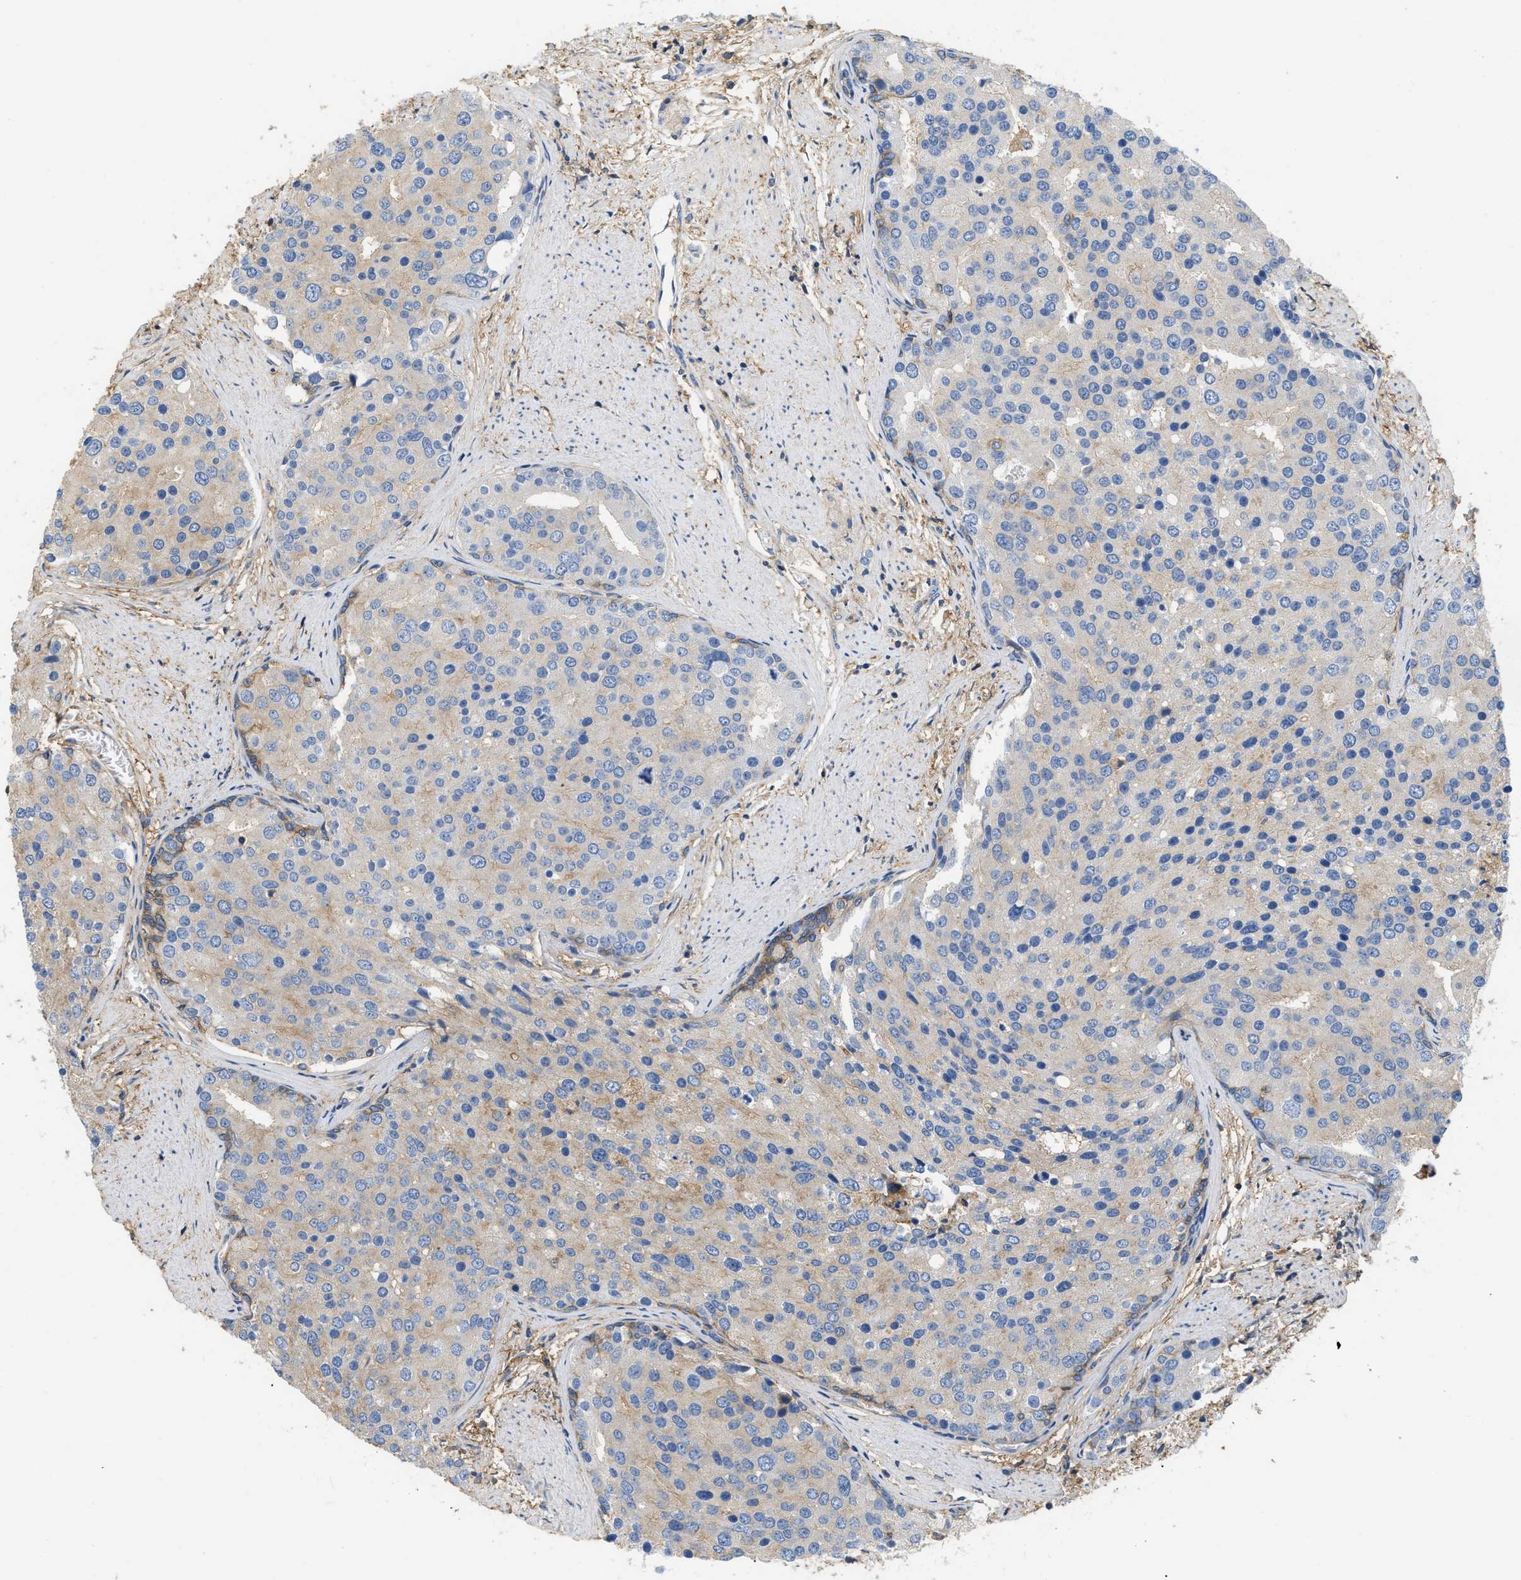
{"staining": {"intensity": "weak", "quantity": "25%-75%", "location": "cytoplasmic/membranous"}, "tissue": "prostate cancer", "cell_type": "Tumor cells", "image_type": "cancer", "snomed": [{"axis": "morphology", "description": "Adenocarcinoma, High grade"}, {"axis": "topography", "description": "Prostate"}], "caption": "Immunohistochemistry (IHC) of human prostate adenocarcinoma (high-grade) exhibits low levels of weak cytoplasmic/membranous positivity in approximately 25%-75% of tumor cells.", "gene": "GNB4", "patient": {"sex": "male", "age": 50}}